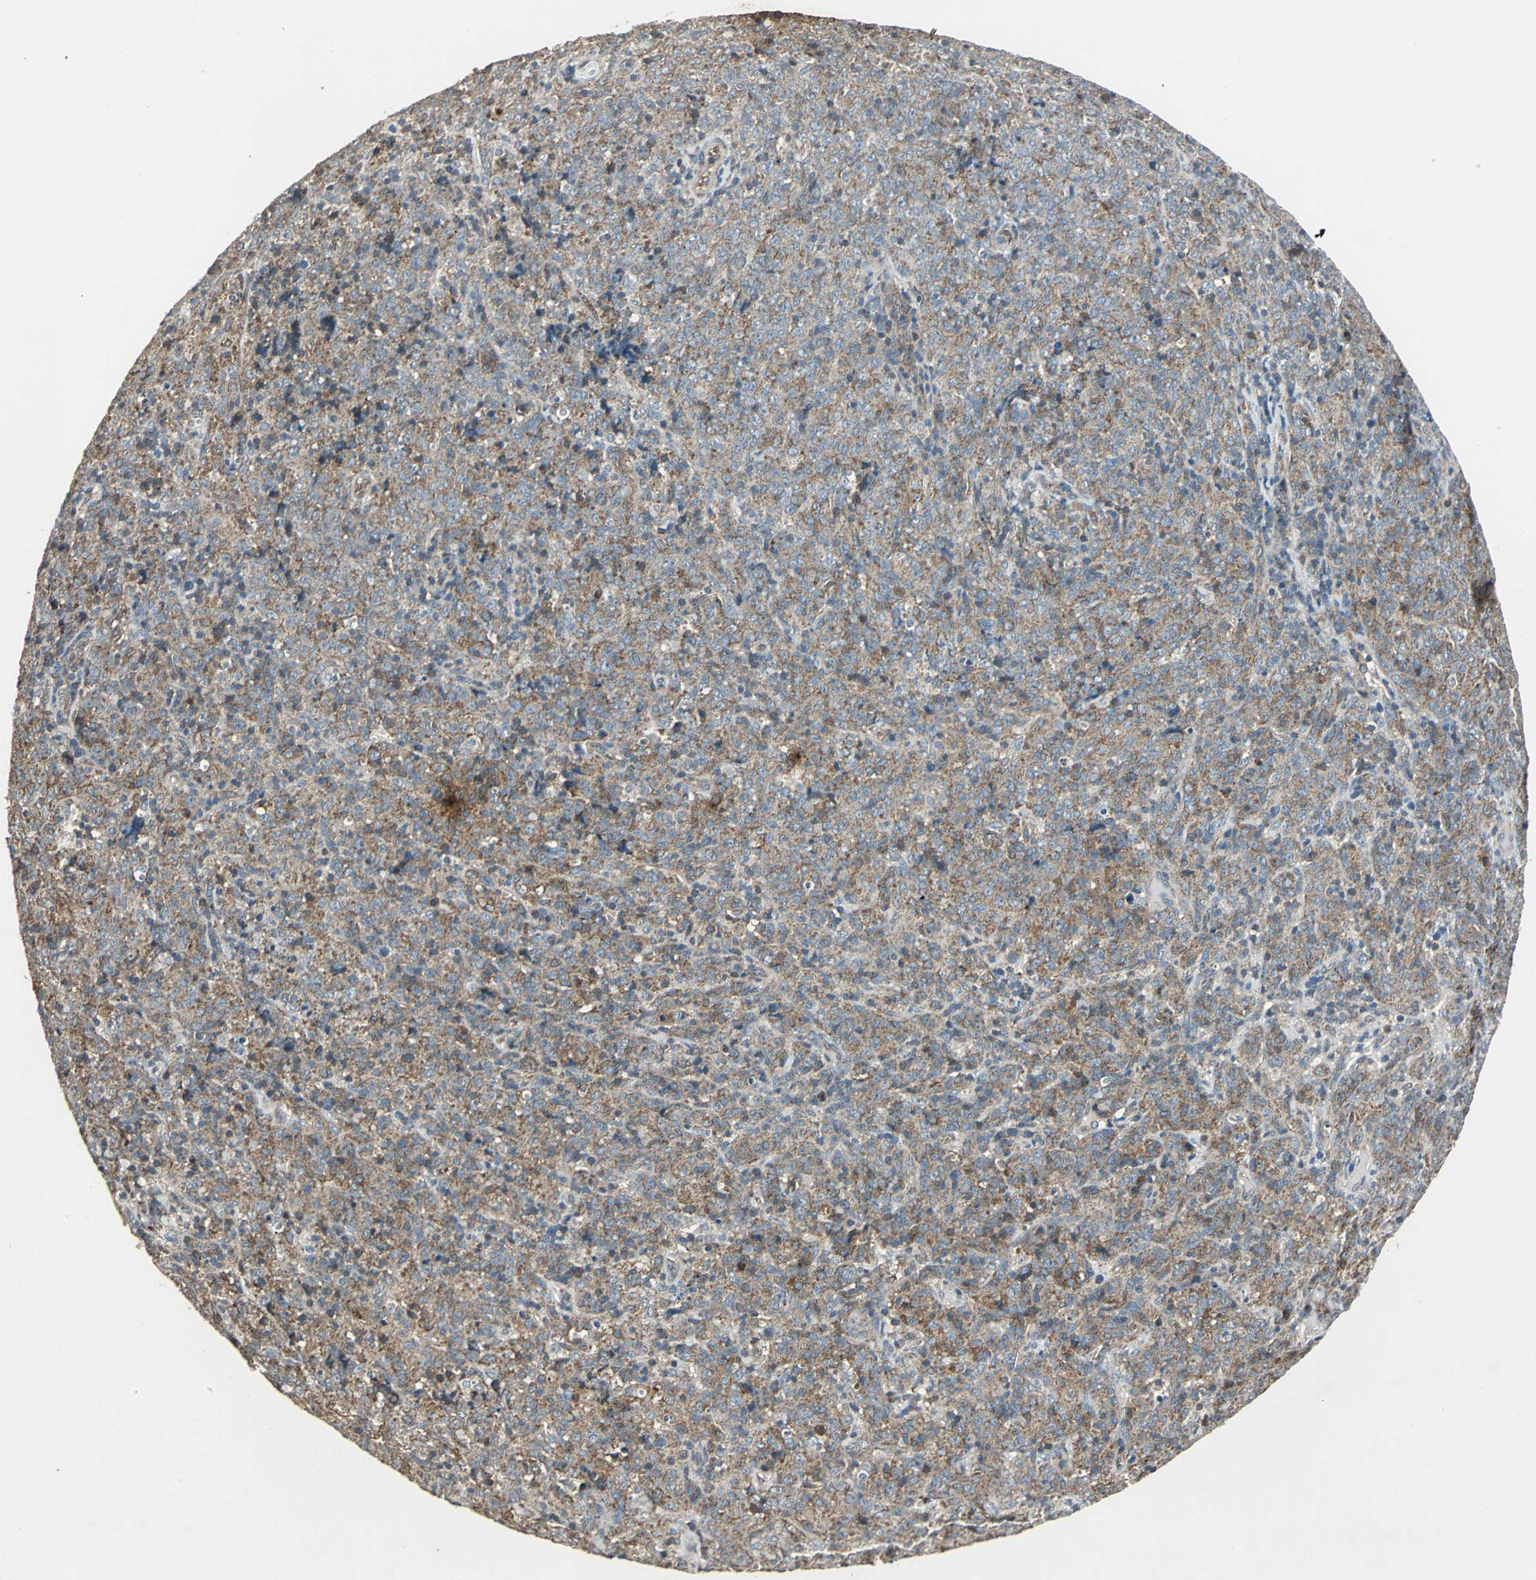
{"staining": {"intensity": "moderate", "quantity": ">75%", "location": "cytoplasmic/membranous"}, "tissue": "lymphoma", "cell_type": "Tumor cells", "image_type": "cancer", "snomed": [{"axis": "morphology", "description": "Malignant lymphoma, non-Hodgkin's type, High grade"}, {"axis": "topography", "description": "Tonsil"}], "caption": "Human malignant lymphoma, non-Hodgkin's type (high-grade) stained for a protein (brown) shows moderate cytoplasmic/membranous positive staining in about >75% of tumor cells.", "gene": "DNAJB4", "patient": {"sex": "female", "age": 36}}